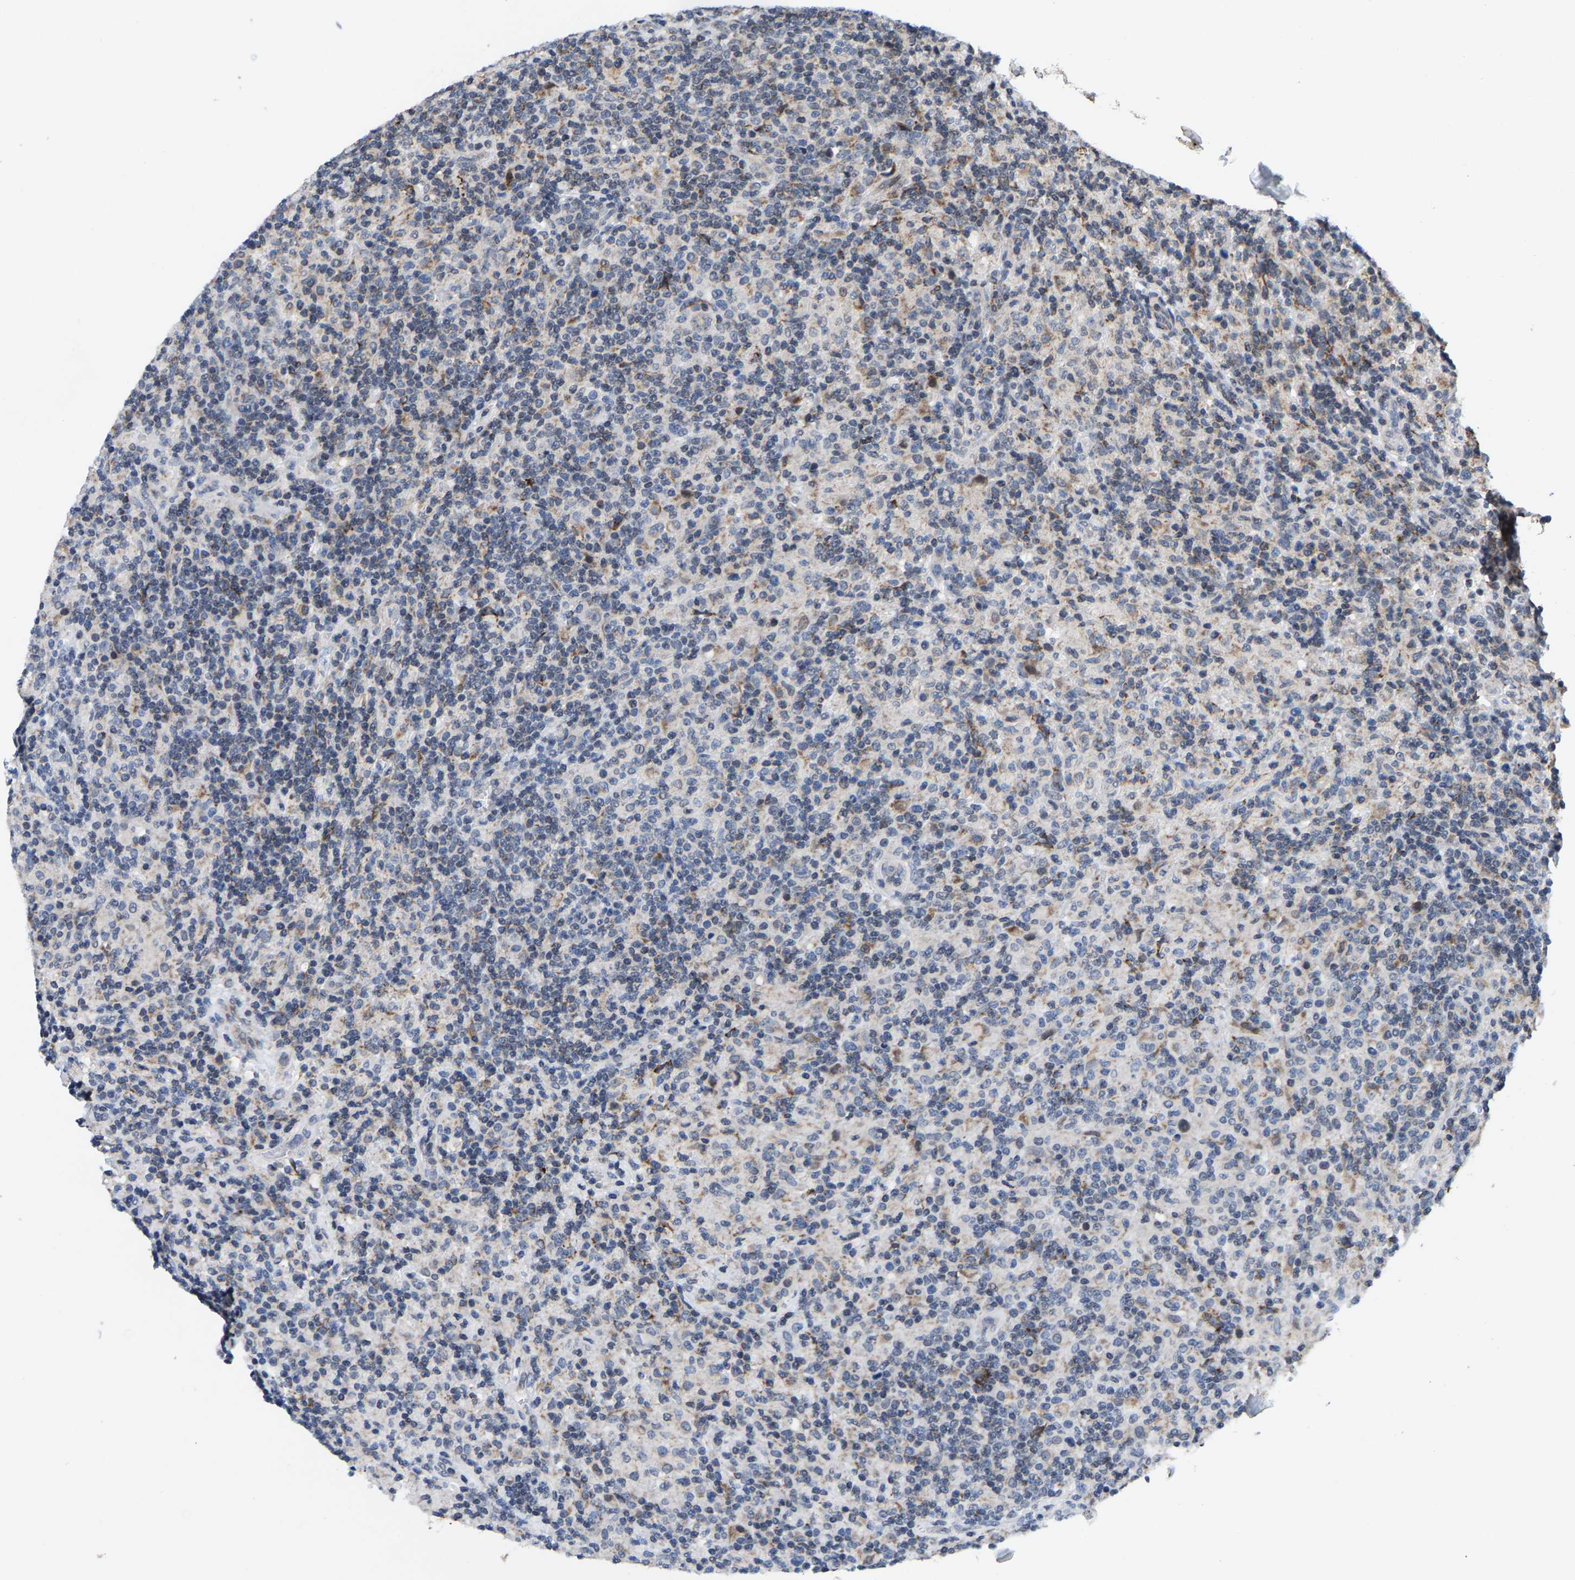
{"staining": {"intensity": "negative", "quantity": "none", "location": "none"}, "tissue": "lymphoma", "cell_type": "Tumor cells", "image_type": "cancer", "snomed": [{"axis": "morphology", "description": "Hodgkin's disease, NOS"}, {"axis": "topography", "description": "Lymph node"}], "caption": "There is no significant staining in tumor cells of lymphoma. The staining is performed using DAB (3,3'-diaminobenzidine) brown chromogen with nuclei counter-stained in using hematoxylin.", "gene": "TDRKH", "patient": {"sex": "male", "age": 70}}